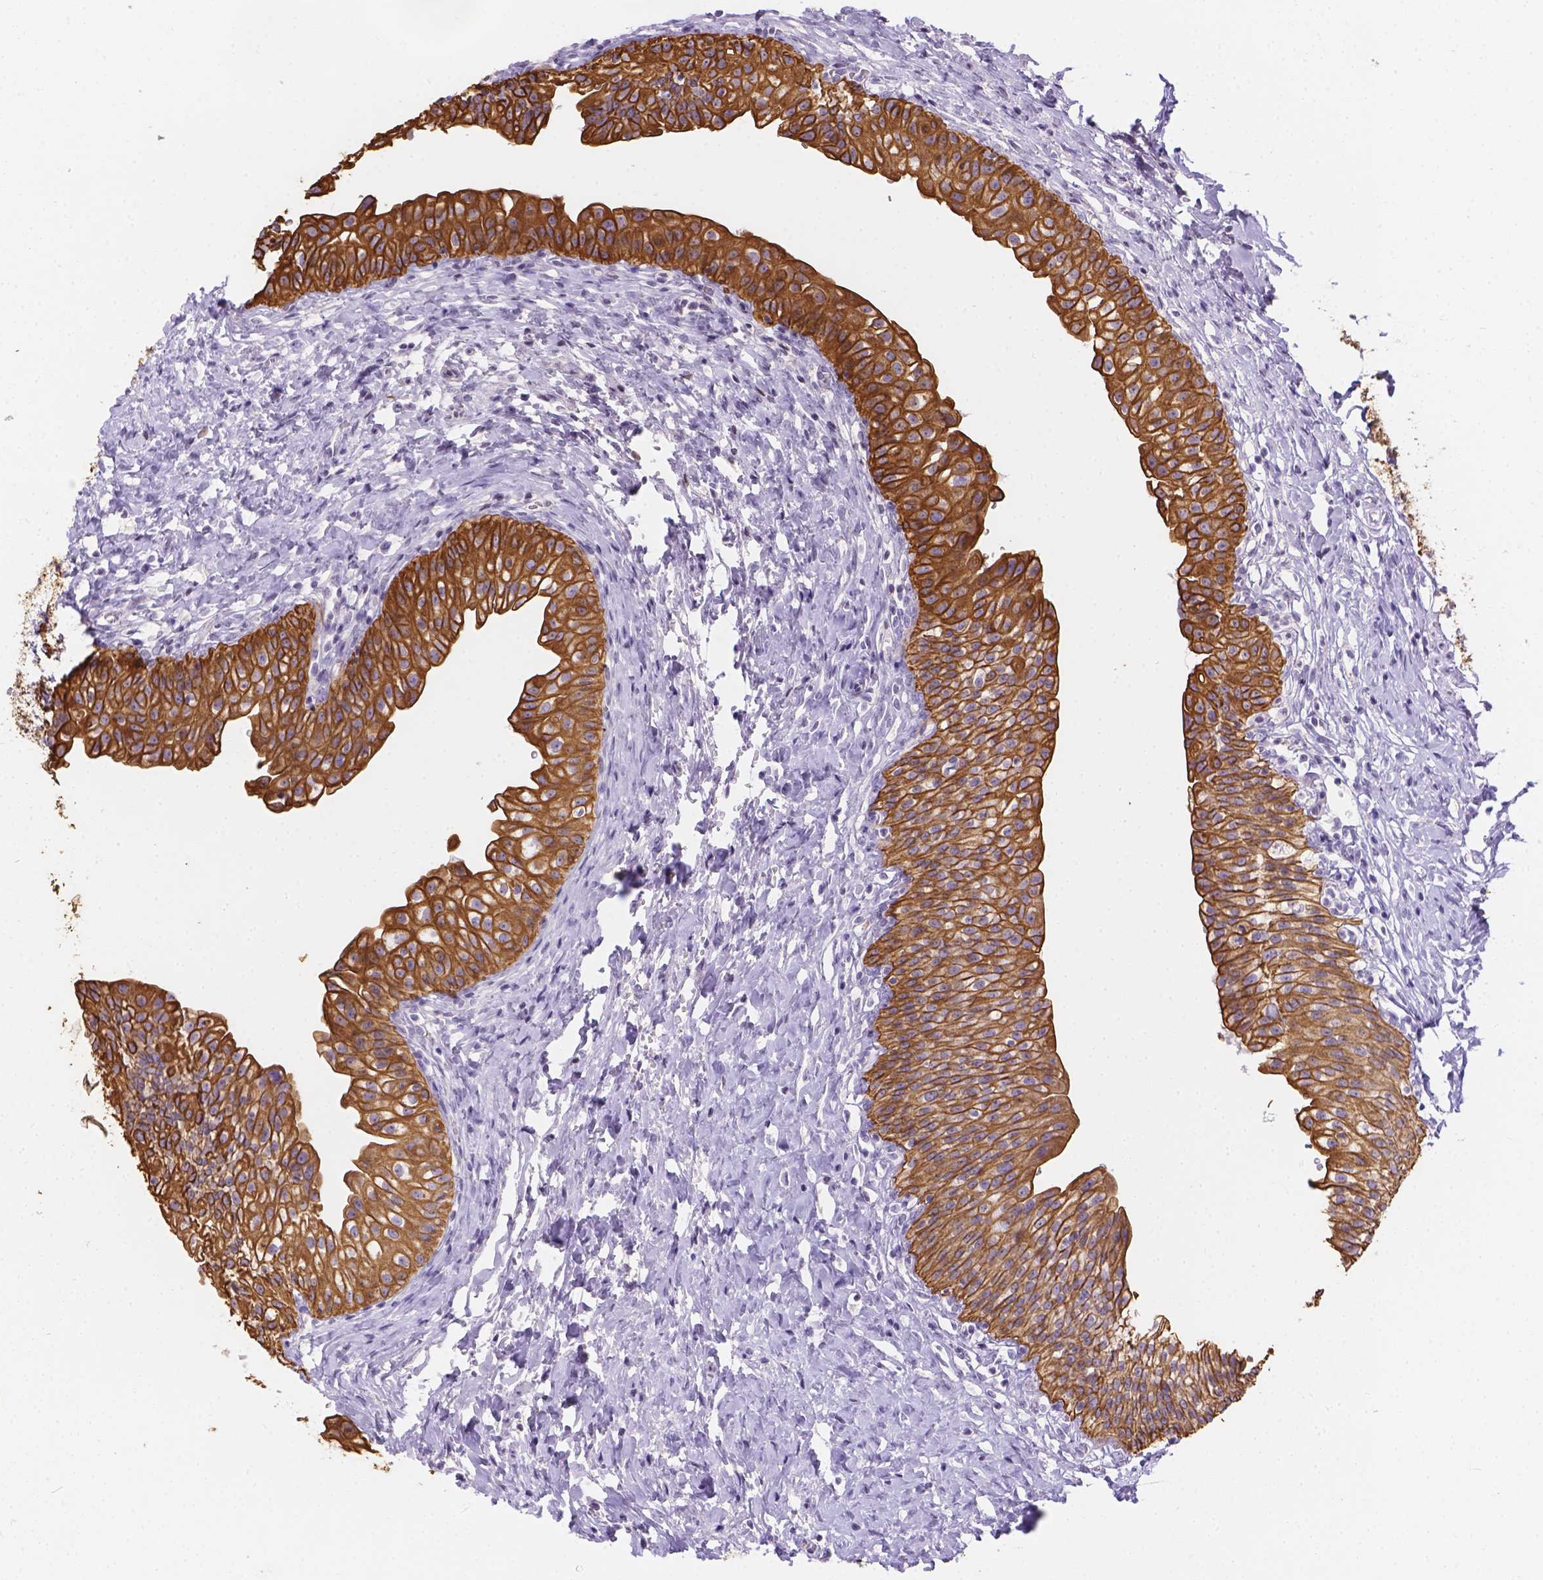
{"staining": {"intensity": "strong", "quantity": ">75%", "location": "cytoplasmic/membranous"}, "tissue": "urinary bladder", "cell_type": "Urothelial cells", "image_type": "normal", "snomed": [{"axis": "morphology", "description": "Normal tissue, NOS"}, {"axis": "topography", "description": "Urinary bladder"}], "caption": "Urinary bladder stained with DAB immunohistochemistry (IHC) reveals high levels of strong cytoplasmic/membranous staining in about >75% of urothelial cells. (Brightfield microscopy of DAB IHC at high magnification).", "gene": "DMWD", "patient": {"sex": "male", "age": 76}}